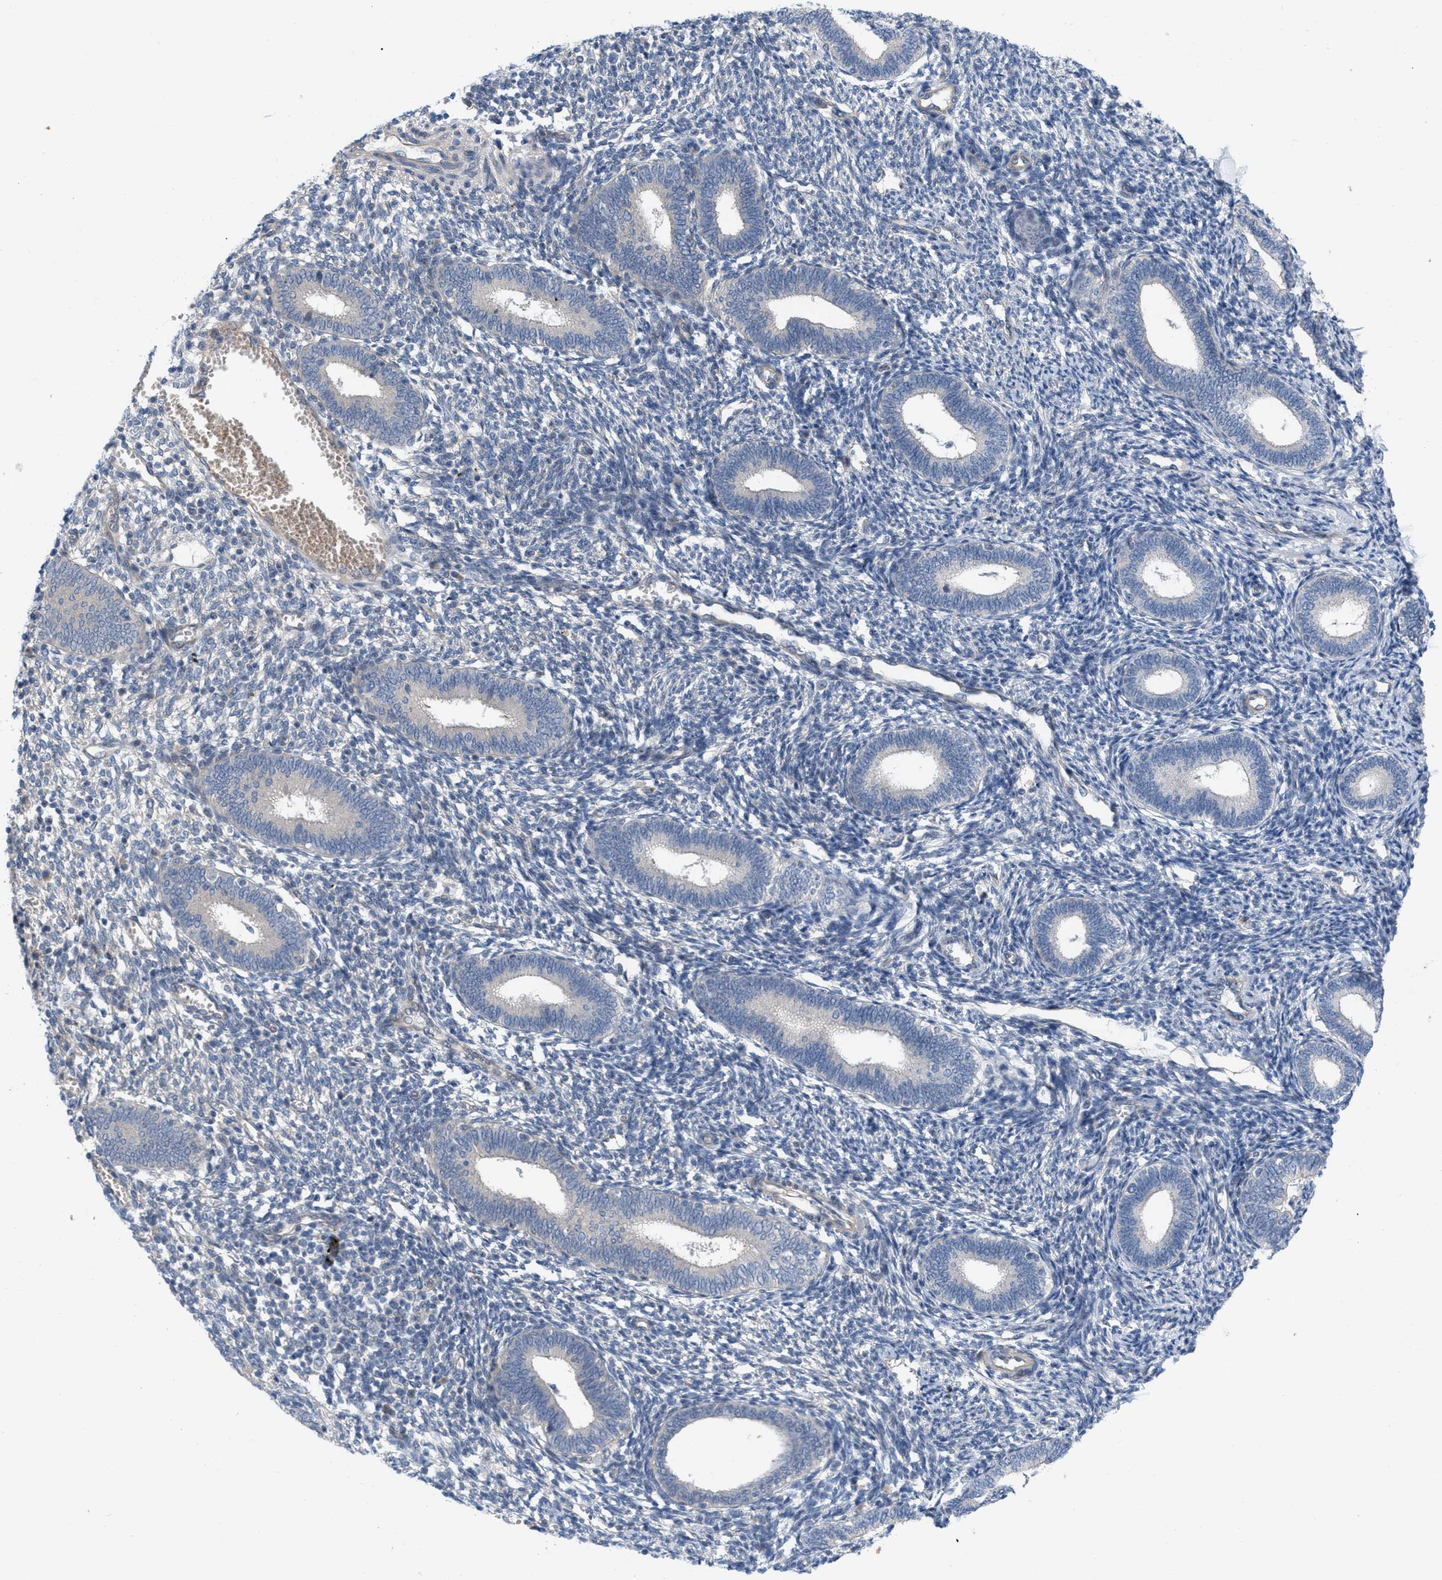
{"staining": {"intensity": "negative", "quantity": "none", "location": "none"}, "tissue": "endometrium", "cell_type": "Cells in endometrial stroma", "image_type": "normal", "snomed": [{"axis": "morphology", "description": "Normal tissue, NOS"}, {"axis": "topography", "description": "Endometrium"}], "caption": "Human endometrium stained for a protein using IHC reveals no positivity in cells in endometrial stroma.", "gene": "NDEL1", "patient": {"sex": "female", "age": 41}}